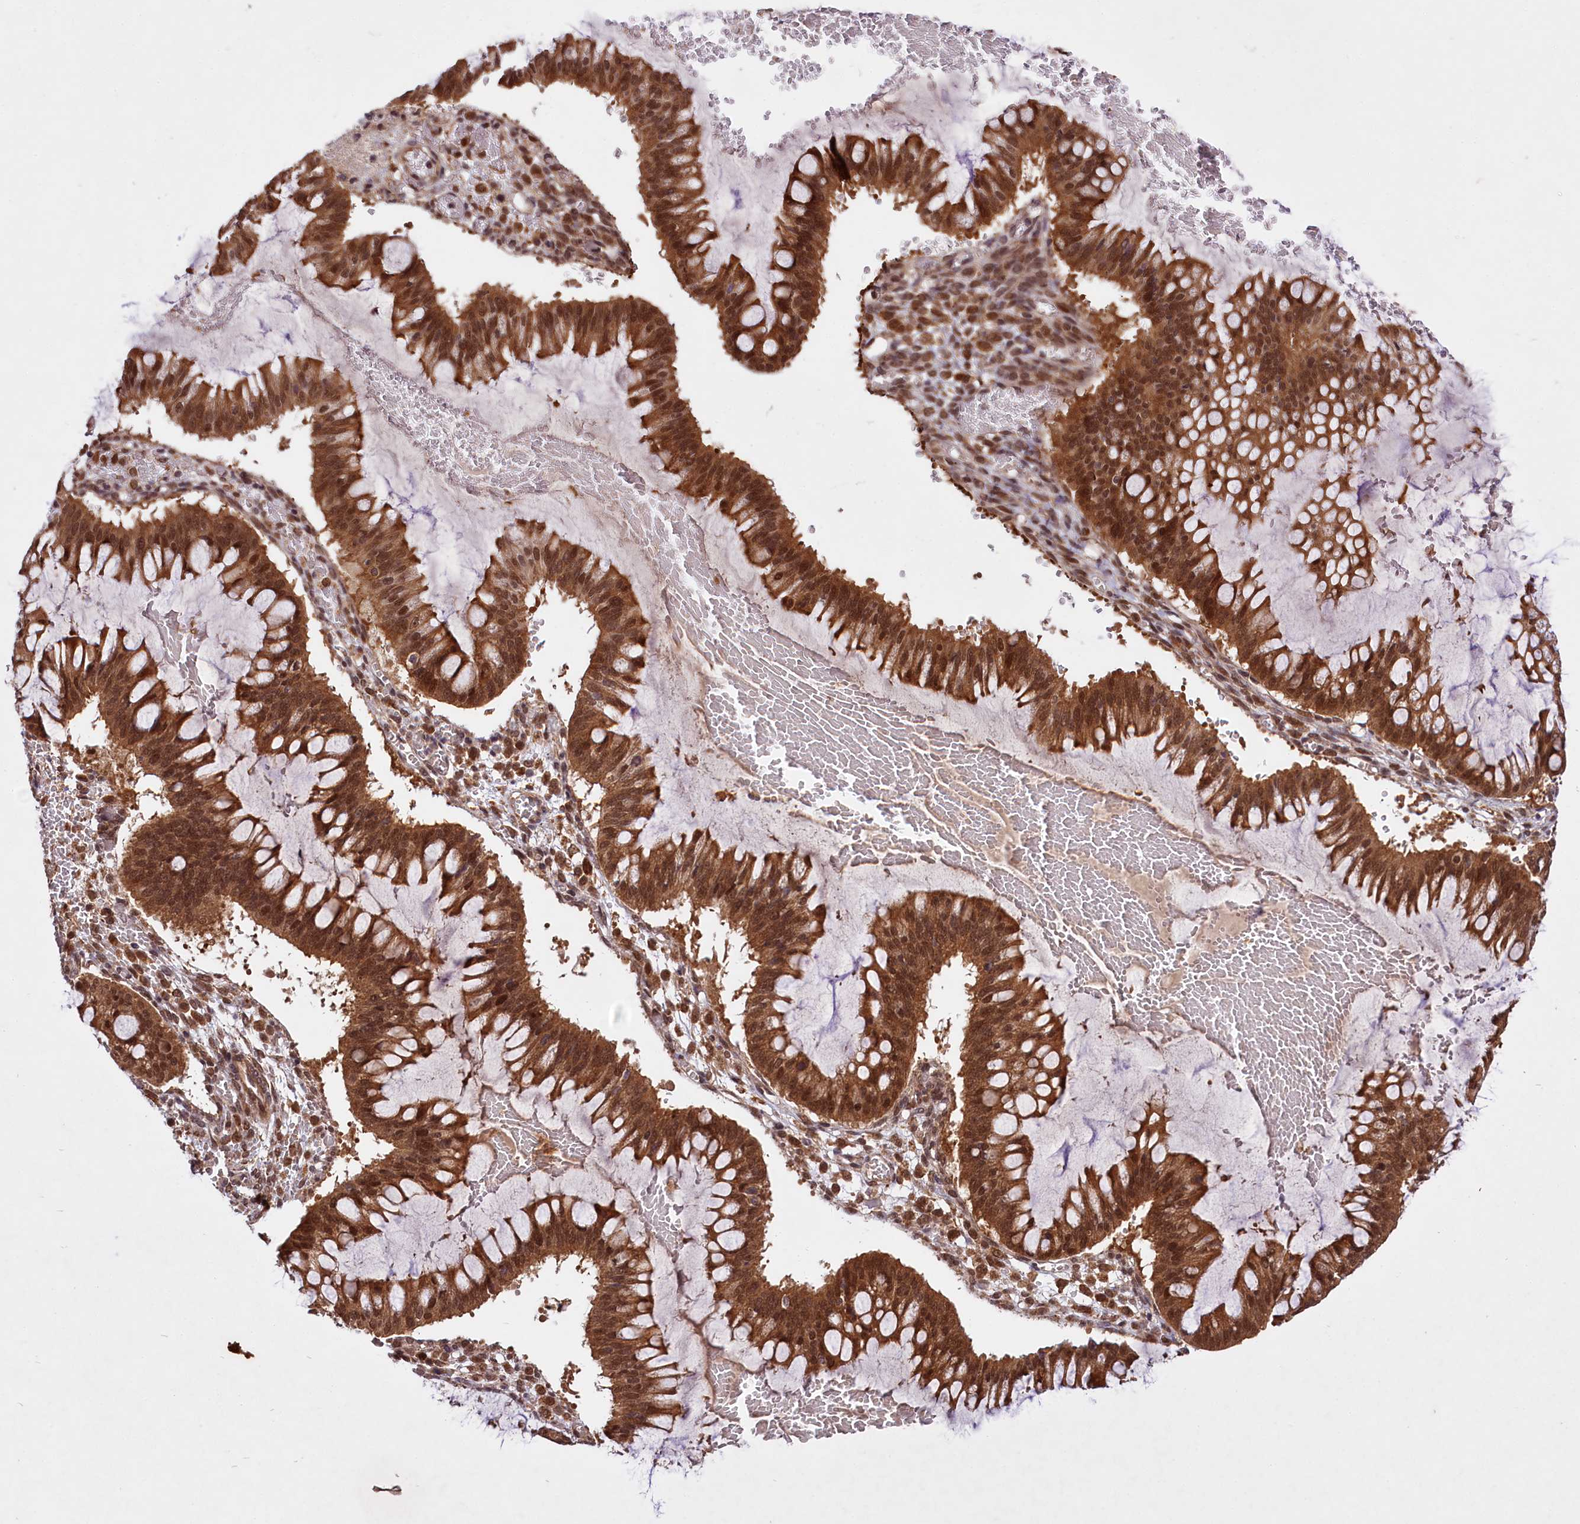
{"staining": {"intensity": "strong", "quantity": ">75%", "location": "cytoplasmic/membranous,nuclear"}, "tissue": "ovarian cancer", "cell_type": "Tumor cells", "image_type": "cancer", "snomed": [{"axis": "morphology", "description": "Cystadenocarcinoma, mucinous, NOS"}, {"axis": "topography", "description": "Ovary"}], "caption": "An image of human ovarian mucinous cystadenocarcinoma stained for a protein displays strong cytoplasmic/membranous and nuclear brown staining in tumor cells.", "gene": "UBE3A", "patient": {"sex": "female", "age": 73}}